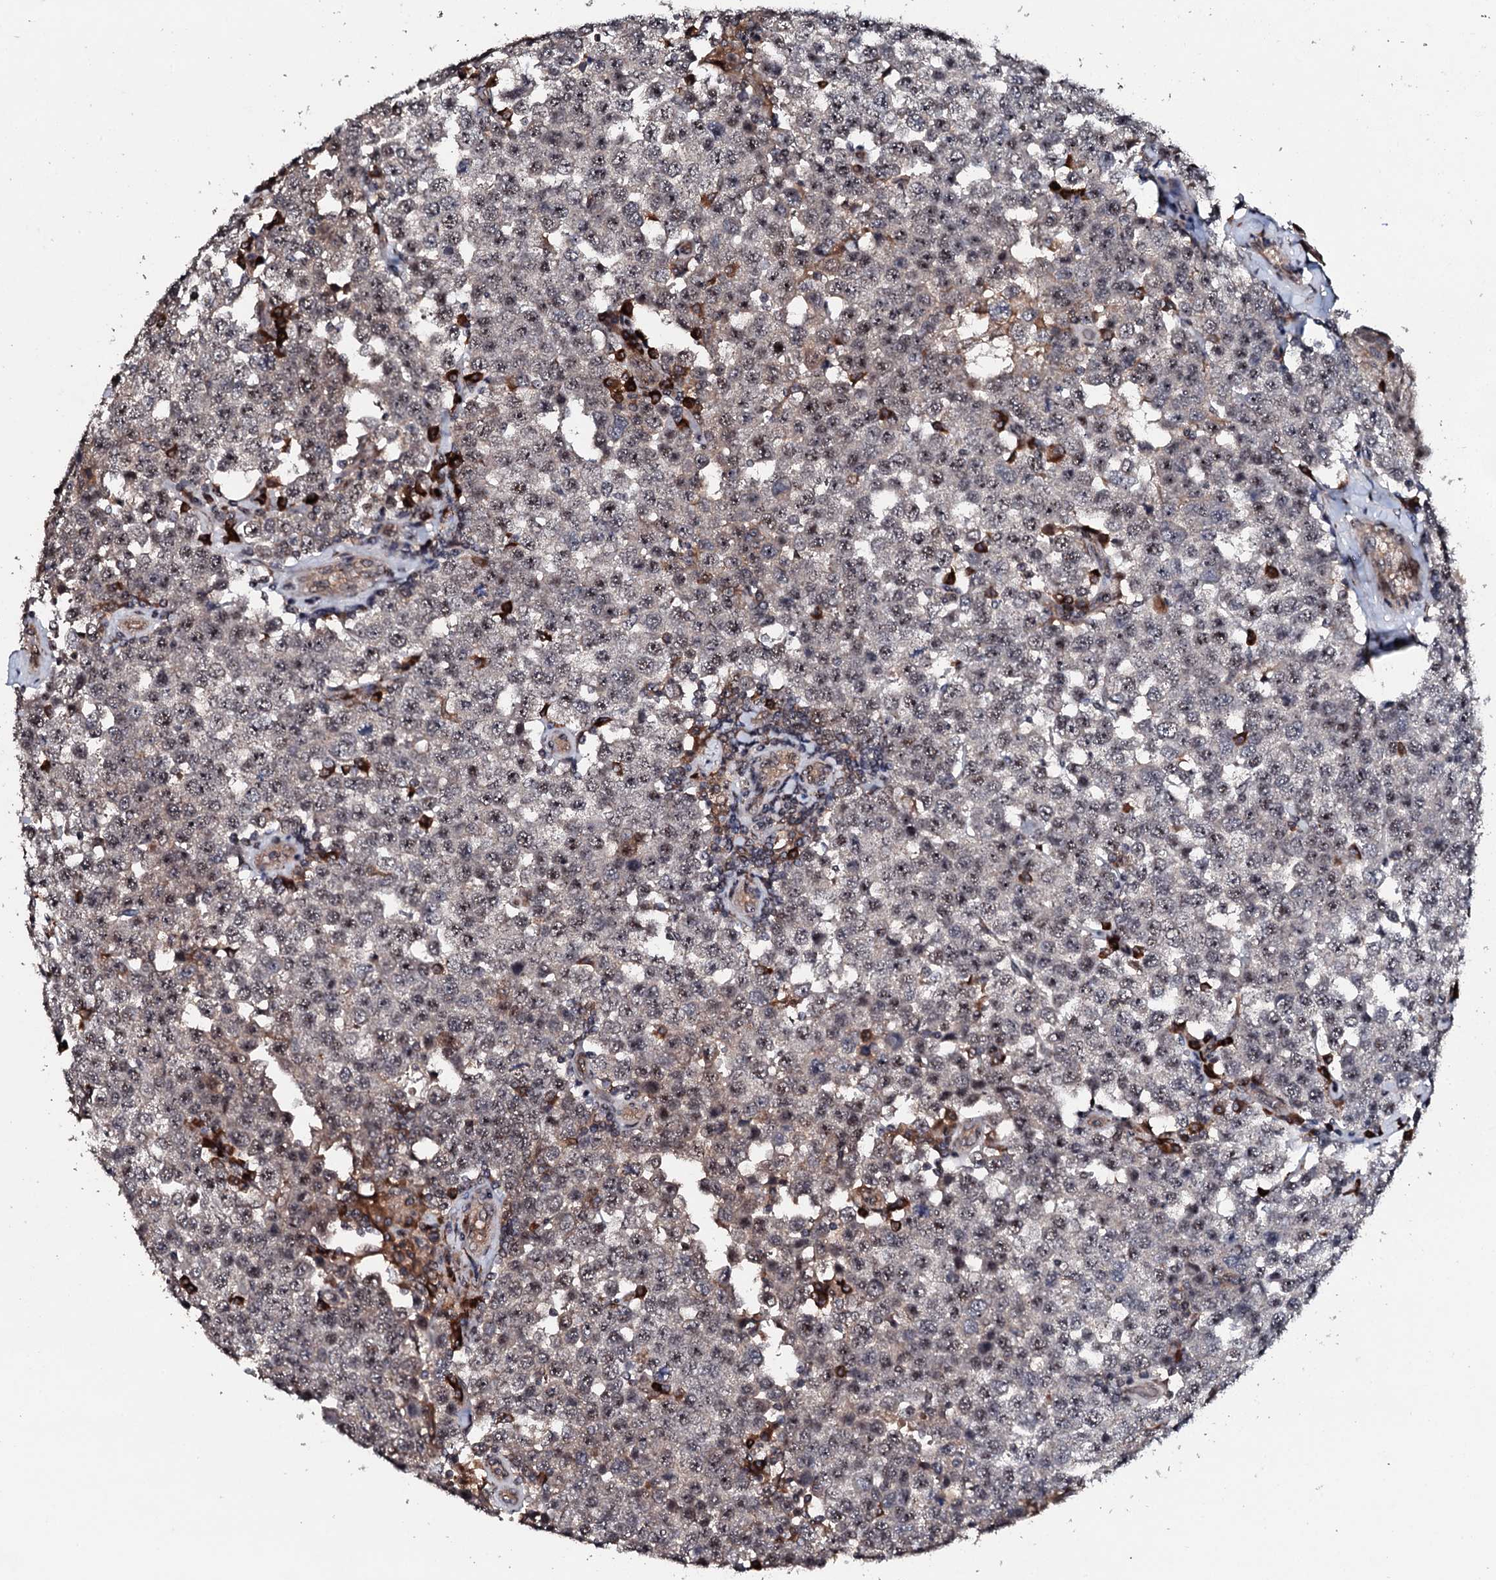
{"staining": {"intensity": "negative", "quantity": "none", "location": "none"}, "tissue": "testis cancer", "cell_type": "Tumor cells", "image_type": "cancer", "snomed": [{"axis": "morphology", "description": "Seminoma, NOS"}, {"axis": "topography", "description": "Testis"}], "caption": "Tumor cells are negative for protein expression in human seminoma (testis). (DAB immunohistochemistry (IHC) visualized using brightfield microscopy, high magnification).", "gene": "FAM111A", "patient": {"sex": "male", "age": 28}}